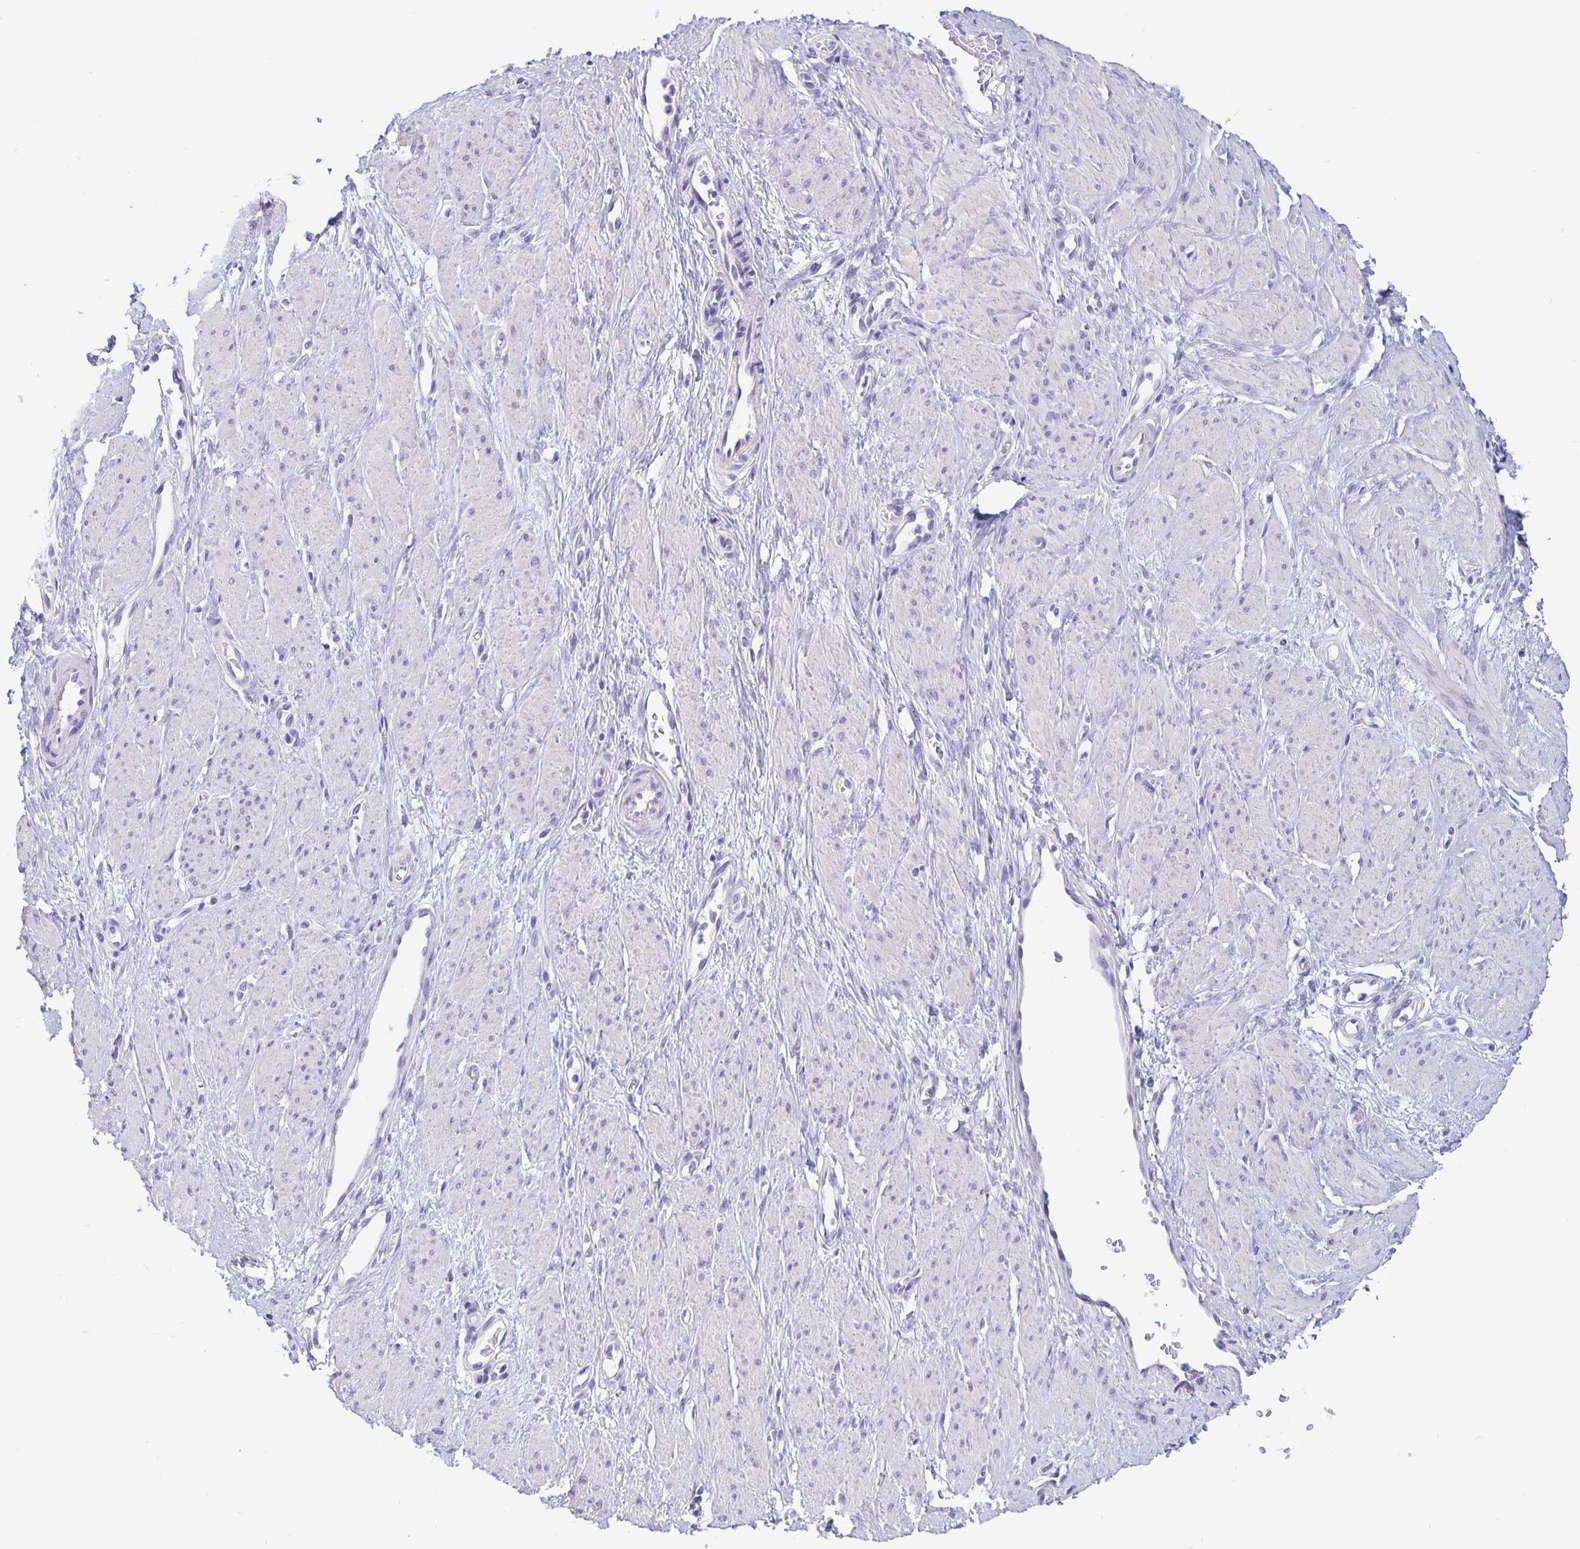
{"staining": {"intensity": "negative", "quantity": "none", "location": "none"}, "tissue": "smooth muscle", "cell_type": "Smooth muscle cells", "image_type": "normal", "snomed": [{"axis": "morphology", "description": "Normal tissue, NOS"}, {"axis": "topography", "description": "Smooth muscle"}, {"axis": "topography", "description": "Uterus"}], "caption": "High magnification brightfield microscopy of unremarkable smooth muscle stained with DAB (brown) and counterstained with hematoxylin (blue): smooth muscle cells show no significant staining.", "gene": "ERMN", "patient": {"sex": "female", "age": 39}}